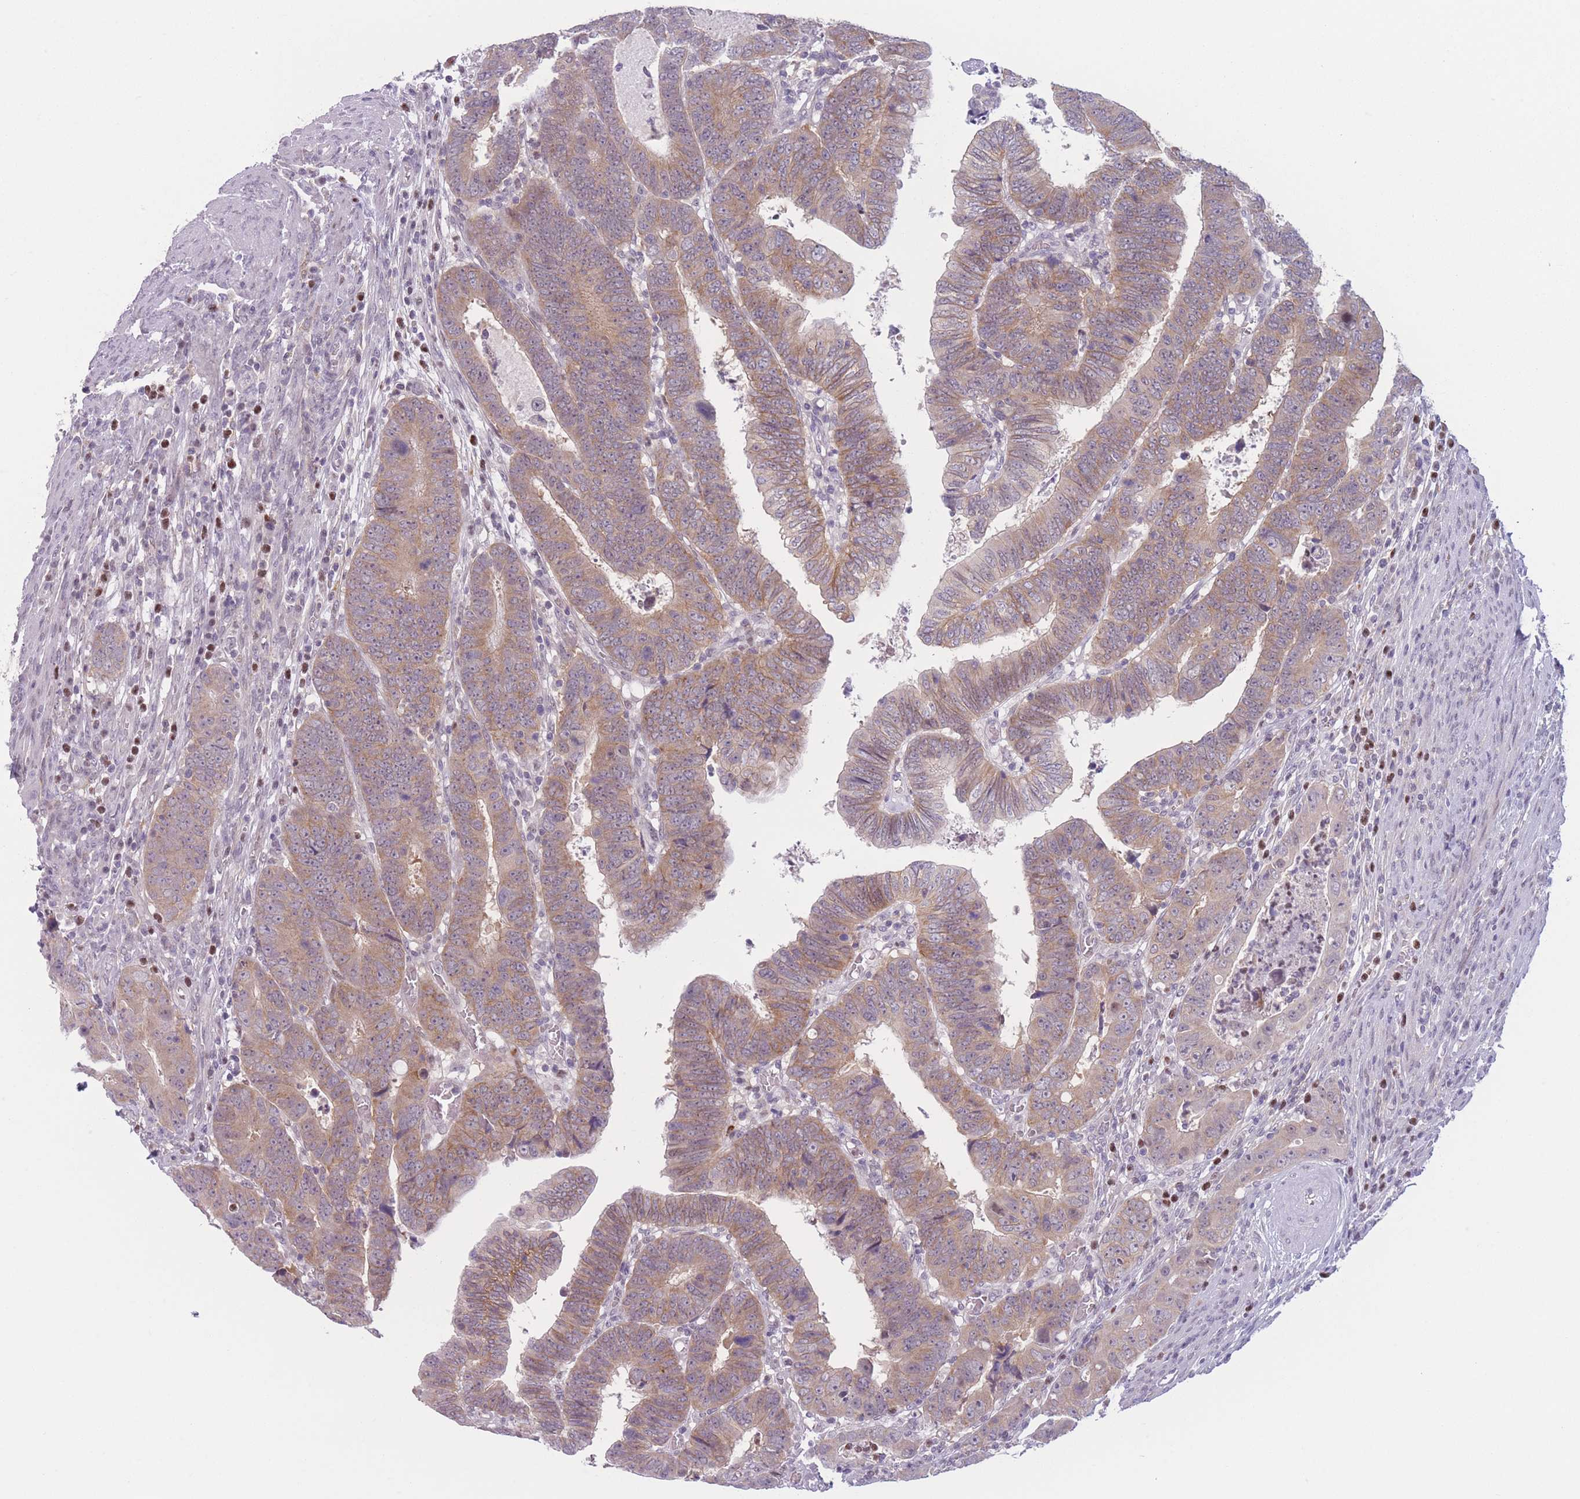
{"staining": {"intensity": "moderate", "quantity": ">75%", "location": "cytoplasmic/membranous"}, "tissue": "colorectal cancer", "cell_type": "Tumor cells", "image_type": "cancer", "snomed": [{"axis": "morphology", "description": "Normal tissue, NOS"}, {"axis": "morphology", "description": "Adenocarcinoma, NOS"}, {"axis": "topography", "description": "Rectum"}], "caption": "Colorectal cancer (adenocarcinoma) tissue reveals moderate cytoplasmic/membranous expression in approximately >75% of tumor cells, visualized by immunohistochemistry. (Brightfield microscopy of DAB IHC at high magnification).", "gene": "ZNF439", "patient": {"sex": "female", "age": 65}}